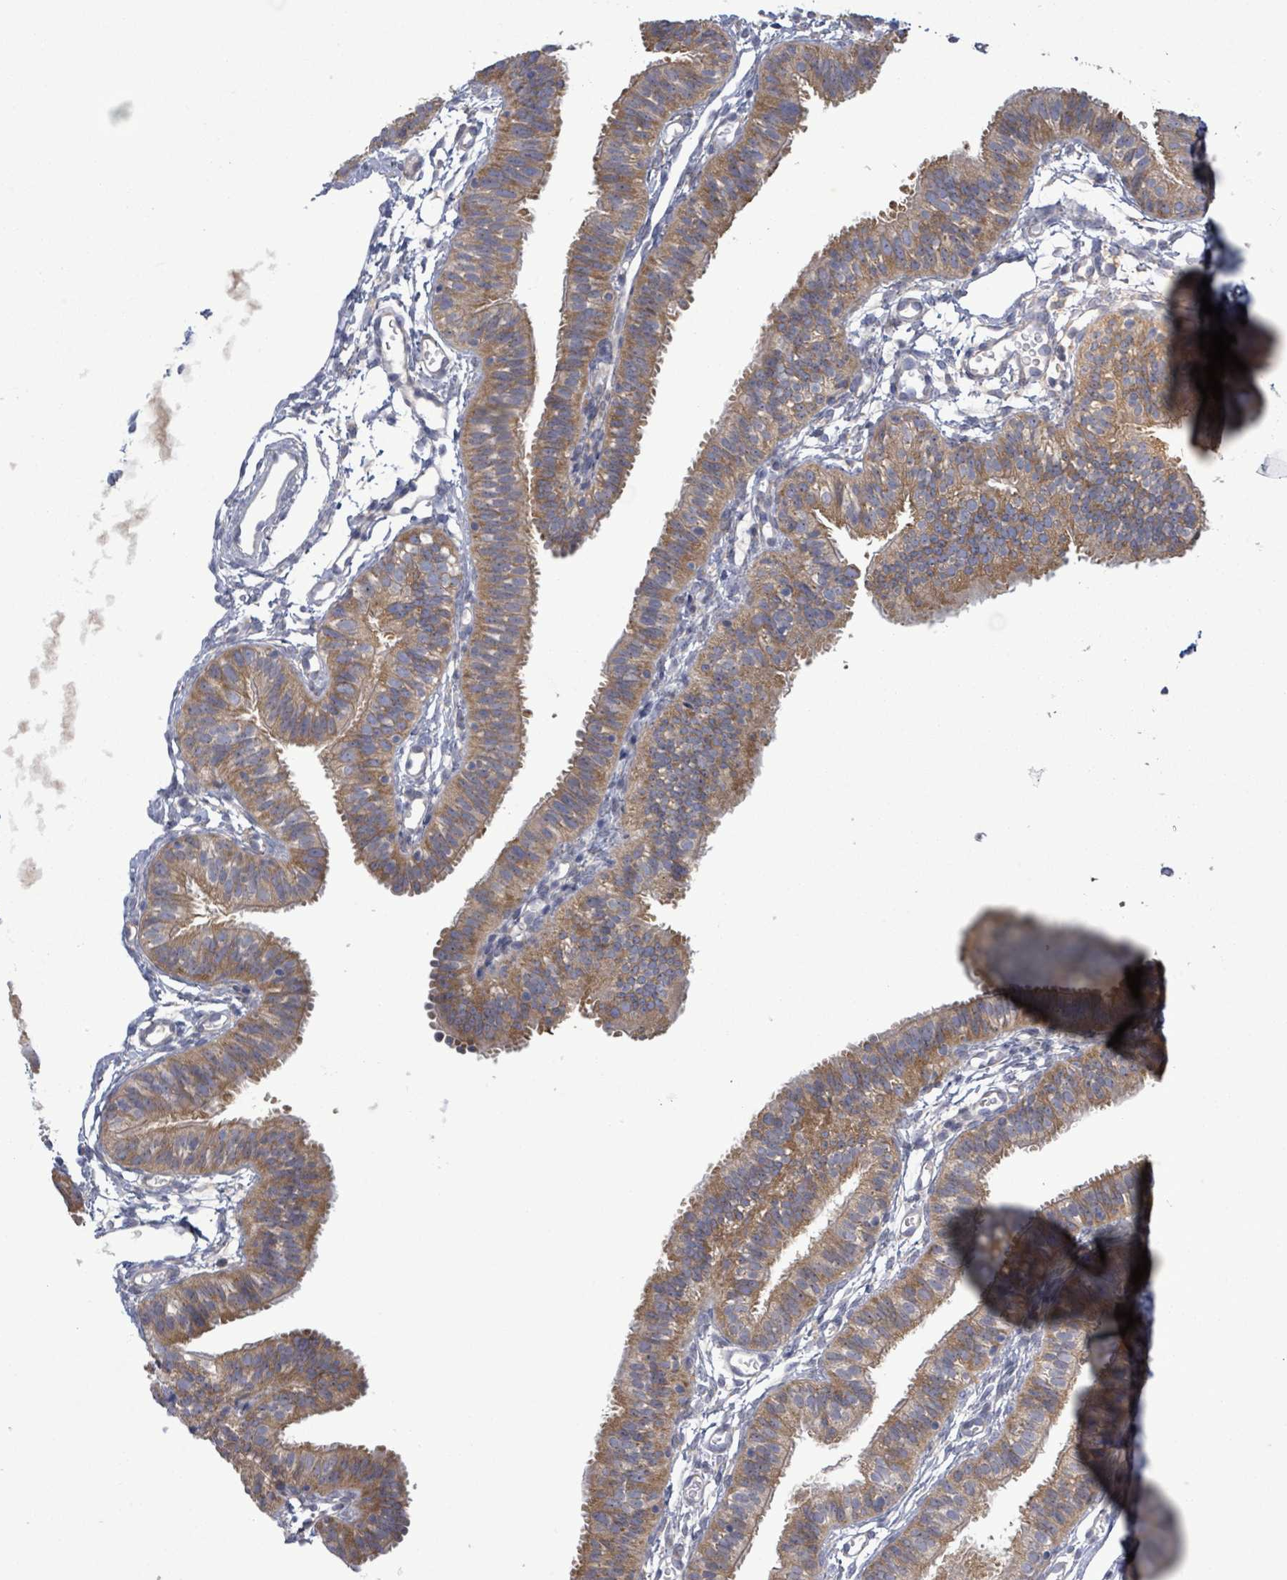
{"staining": {"intensity": "moderate", "quantity": "25%-75%", "location": "cytoplasmic/membranous"}, "tissue": "fallopian tube", "cell_type": "Glandular cells", "image_type": "normal", "snomed": [{"axis": "morphology", "description": "Normal tissue, NOS"}, {"axis": "topography", "description": "Fallopian tube"}], "caption": "A brown stain highlights moderate cytoplasmic/membranous staining of a protein in glandular cells of benign human fallopian tube. (Stains: DAB in brown, nuclei in blue, Microscopy: brightfield microscopy at high magnification).", "gene": "ATP13A1", "patient": {"sex": "female", "age": 35}}